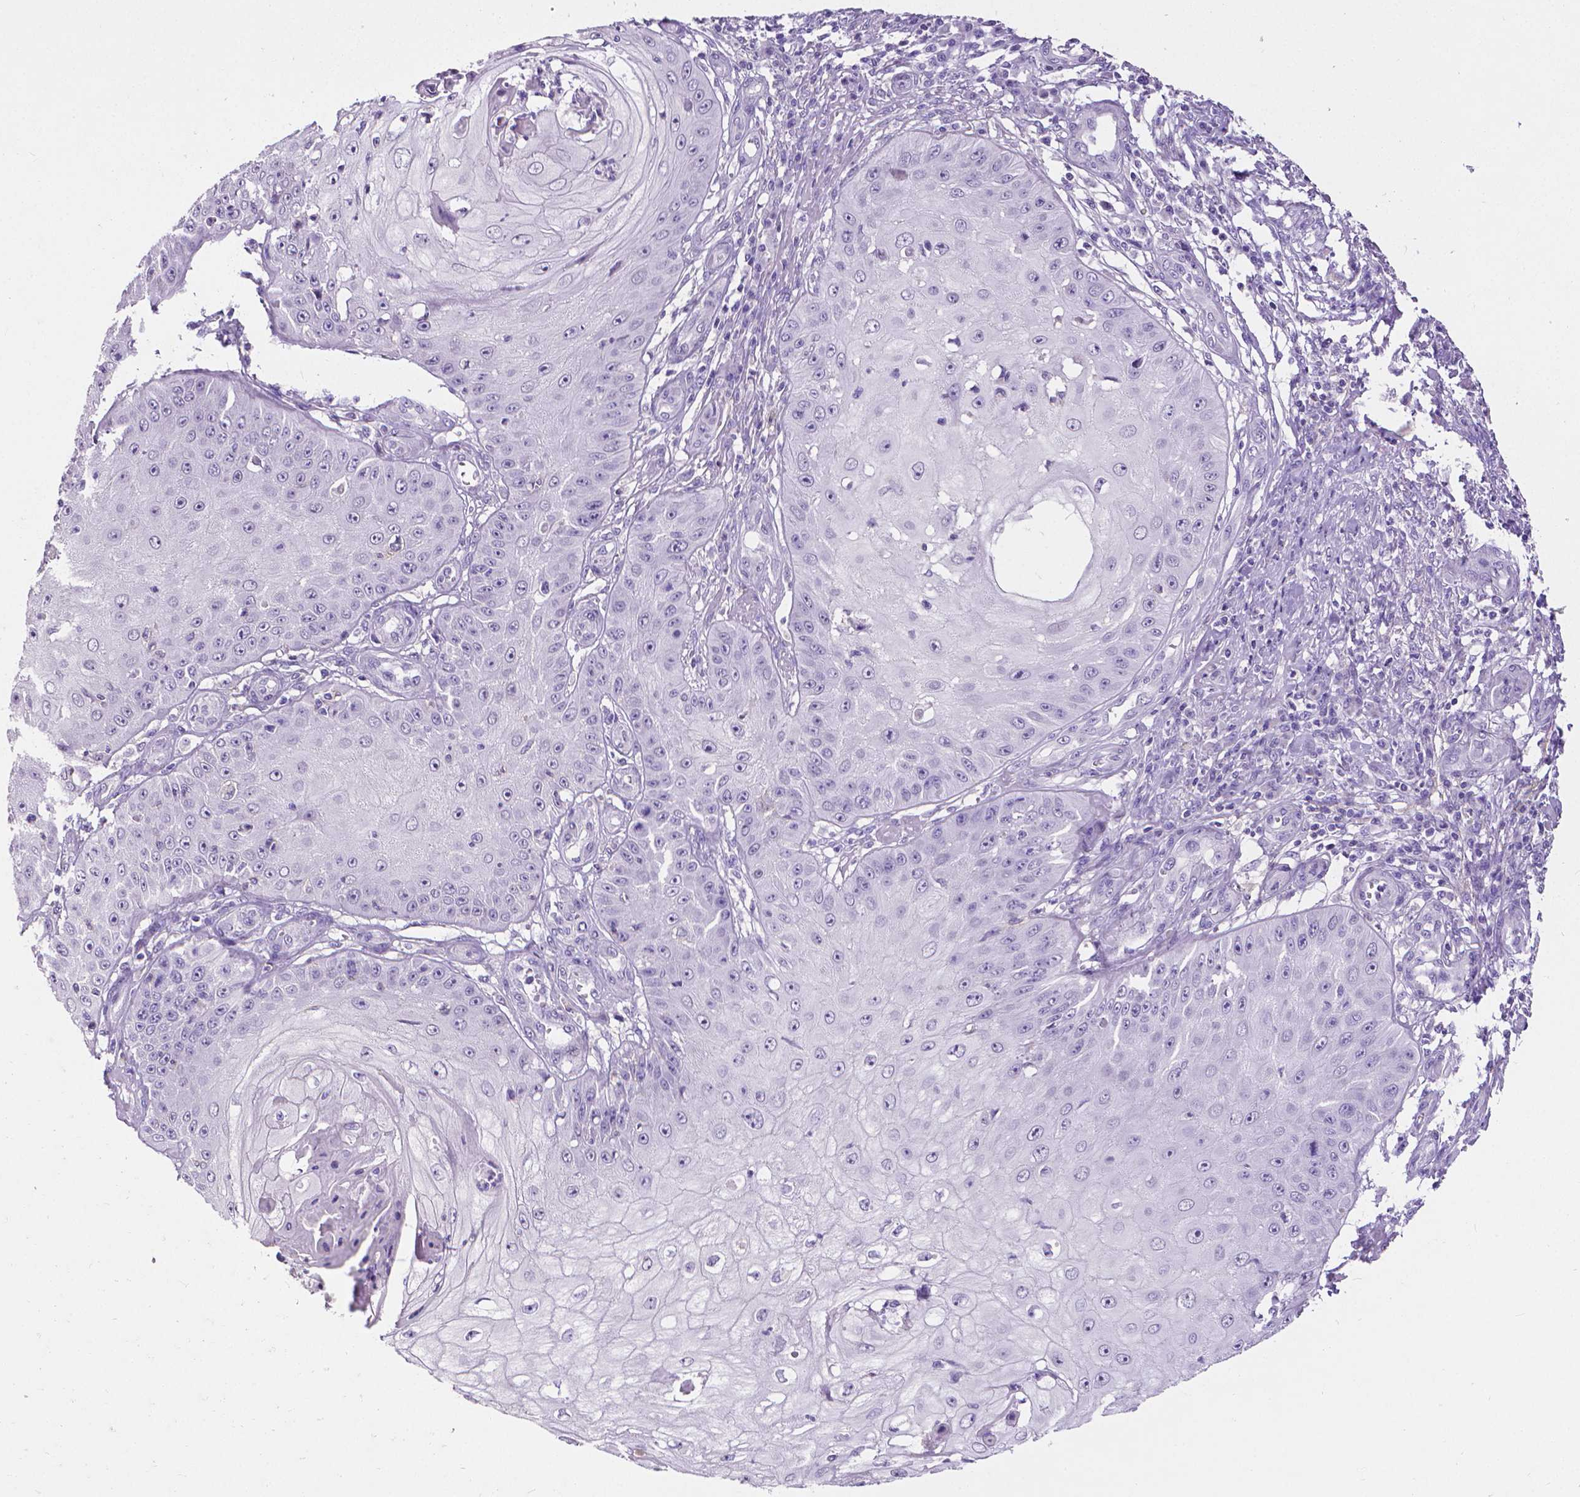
{"staining": {"intensity": "negative", "quantity": "none", "location": "none"}, "tissue": "skin cancer", "cell_type": "Tumor cells", "image_type": "cancer", "snomed": [{"axis": "morphology", "description": "Squamous cell carcinoma, NOS"}, {"axis": "topography", "description": "Skin"}], "caption": "The photomicrograph shows no staining of tumor cells in skin cancer. Nuclei are stained in blue.", "gene": "CD4", "patient": {"sex": "male", "age": 70}}